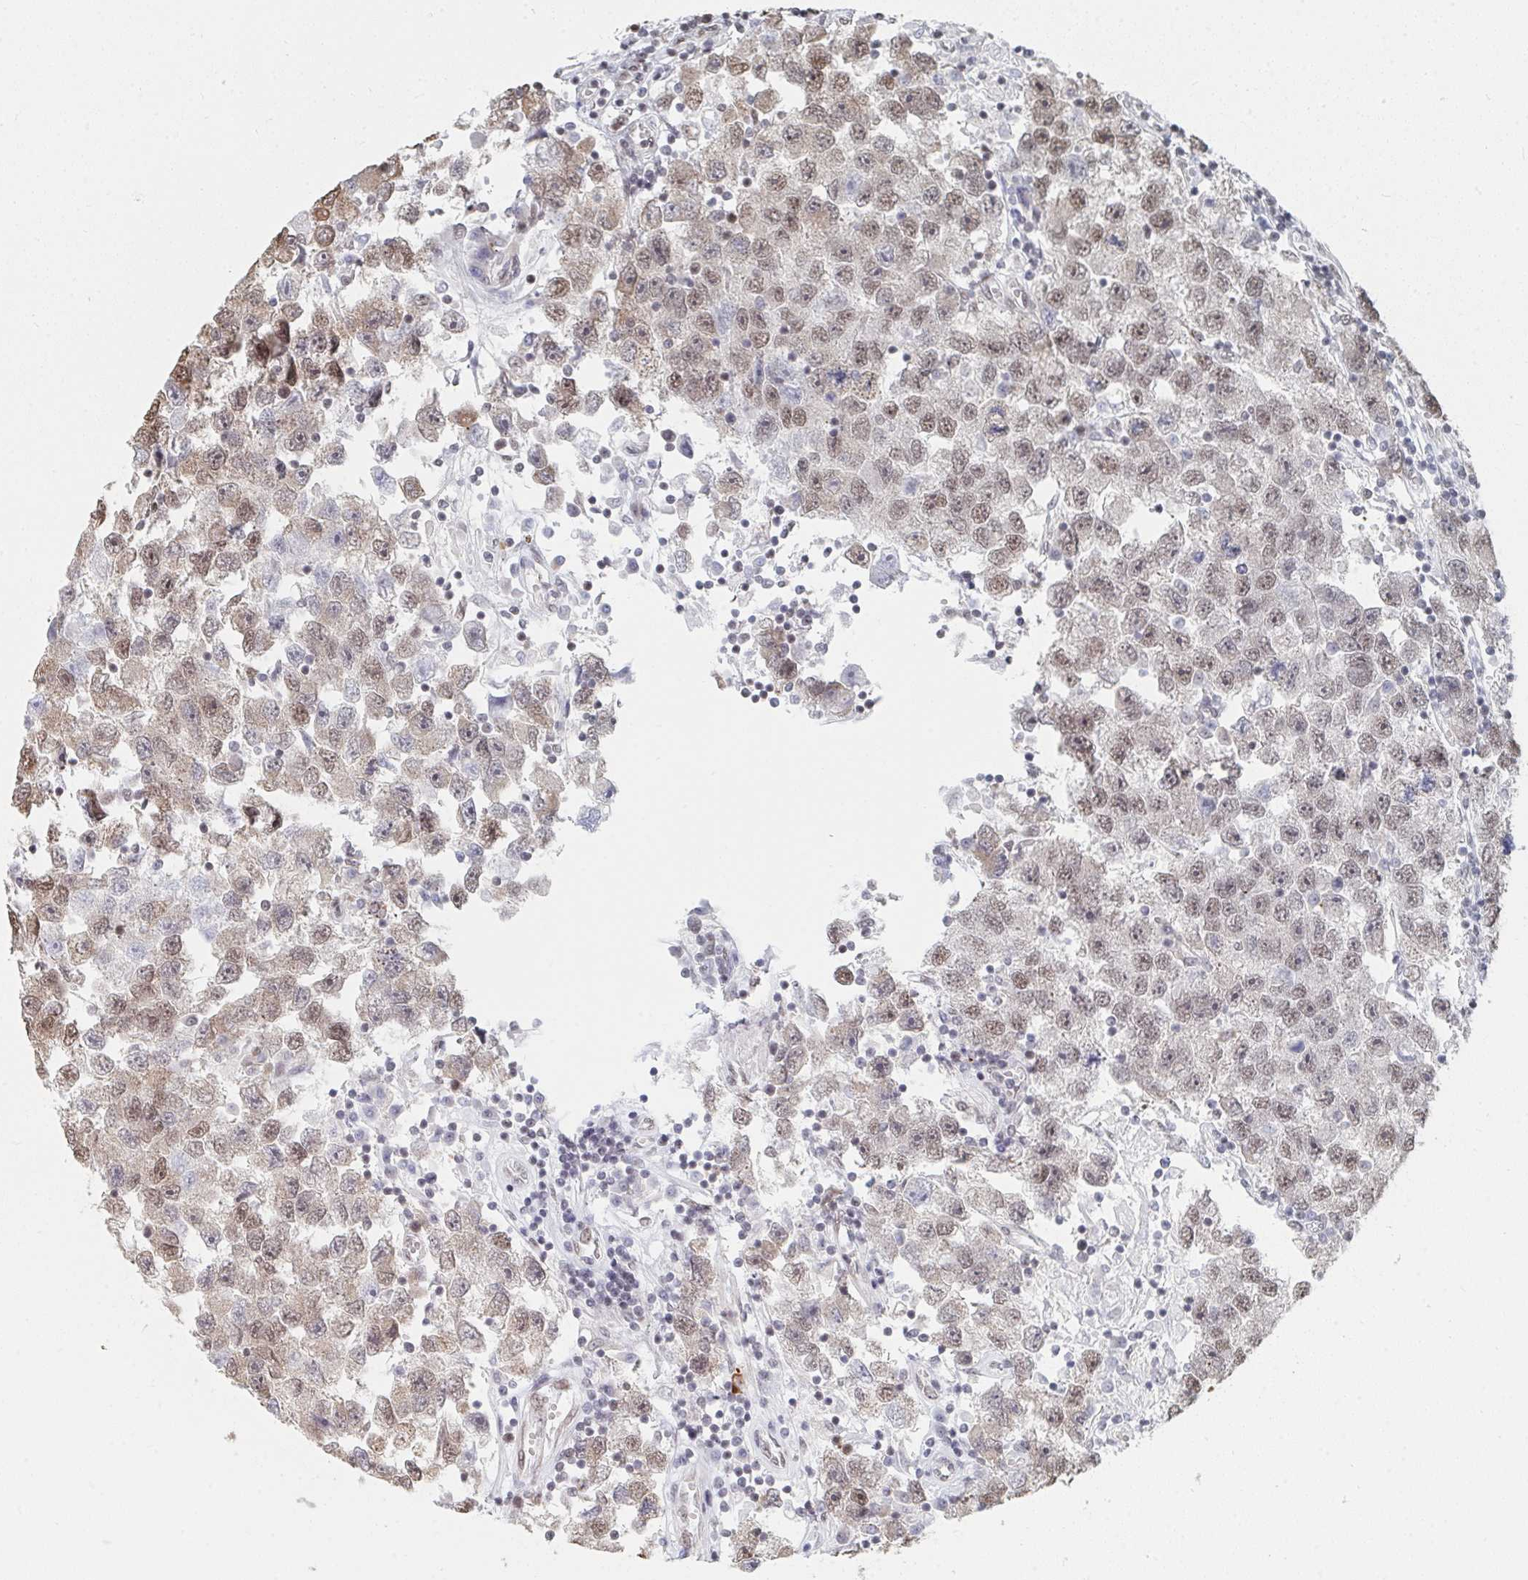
{"staining": {"intensity": "weak", "quantity": ">75%", "location": "nuclear"}, "tissue": "testis cancer", "cell_type": "Tumor cells", "image_type": "cancer", "snomed": [{"axis": "morphology", "description": "Seminoma, NOS"}, {"axis": "topography", "description": "Testis"}], "caption": "An immunohistochemistry micrograph of tumor tissue is shown. Protein staining in brown shows weak nuclear positivity in testis cancer within tumor cells.", "gene": "MBNL1", "patient": {"sex": "male", "age": 26}}